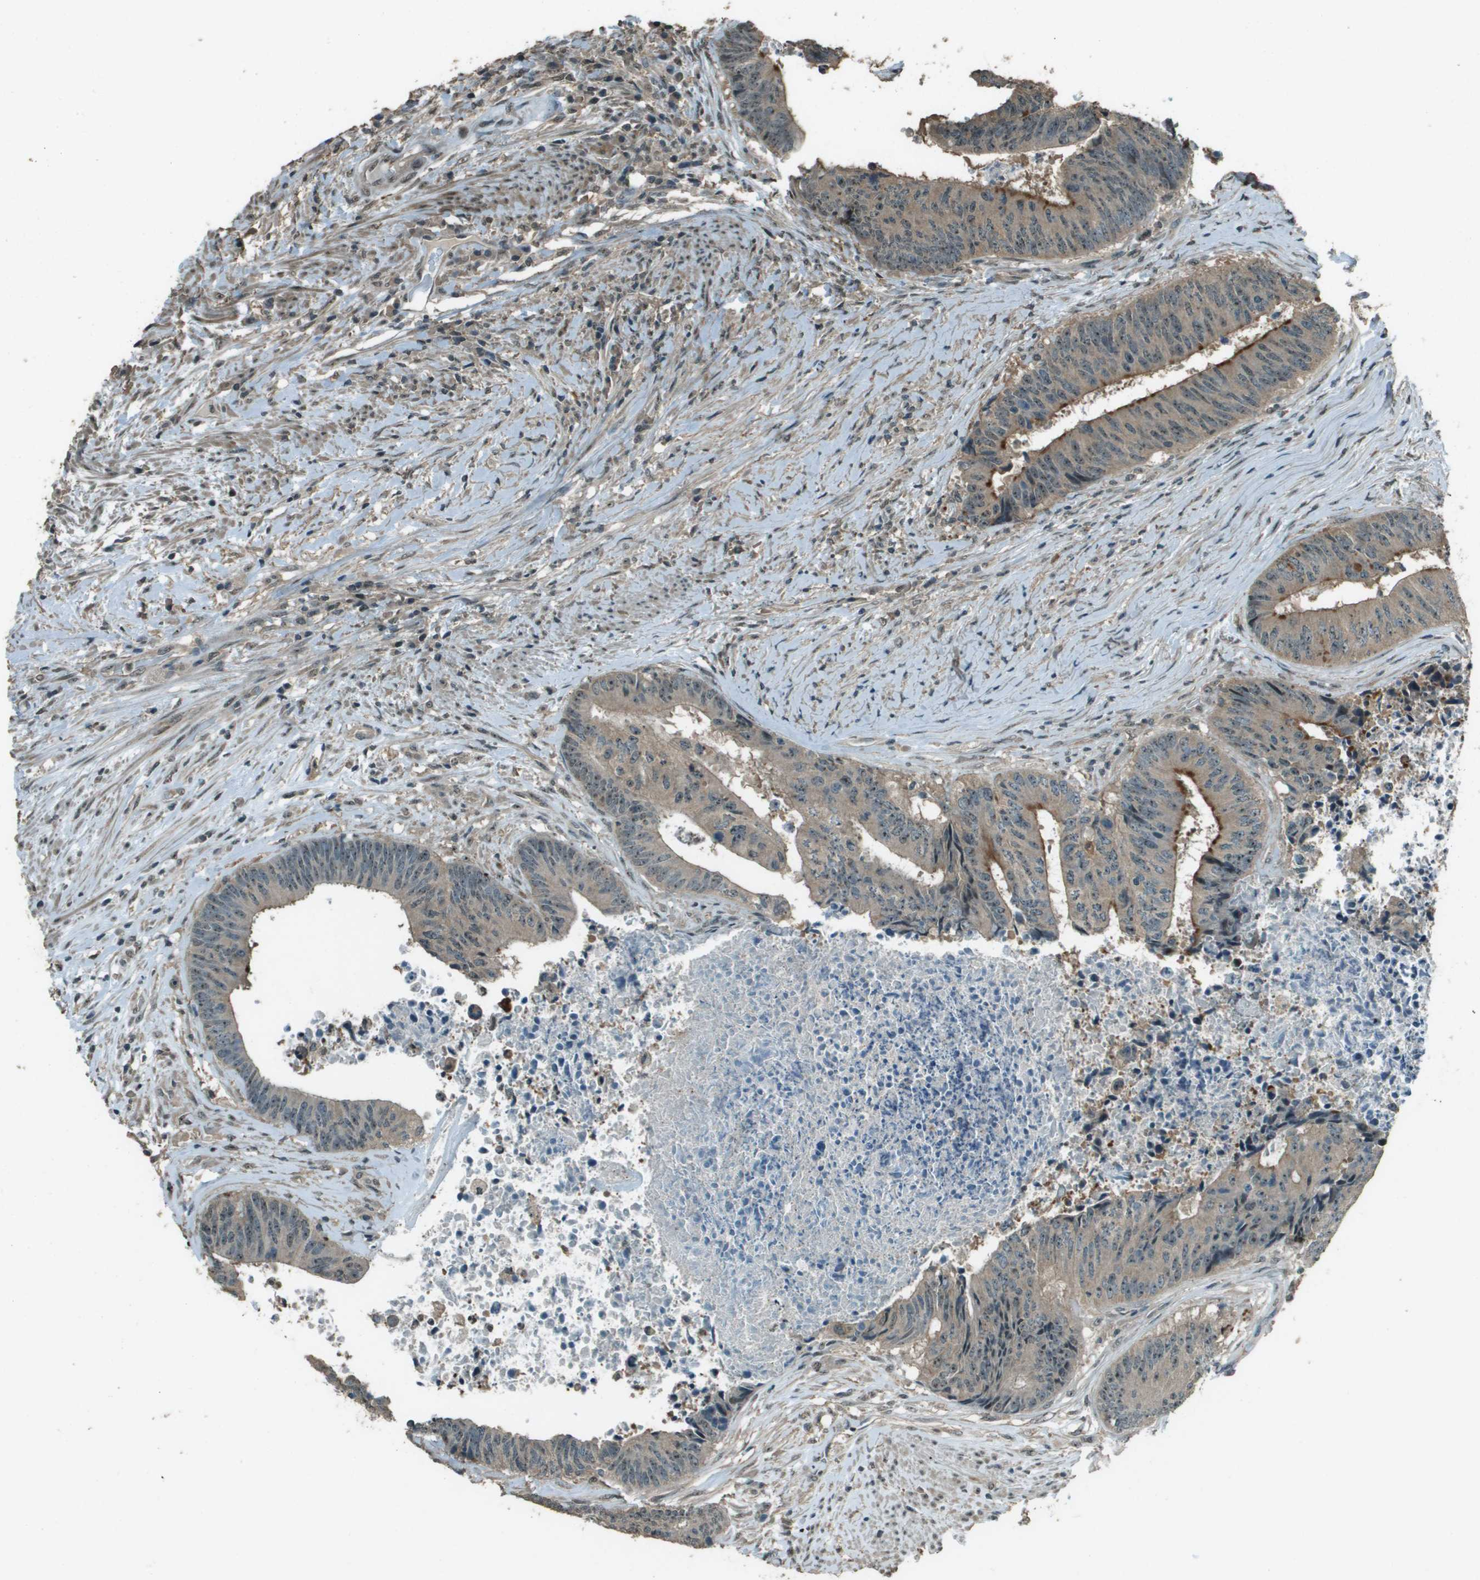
{"staining": {"intensity": "weak", "quantity": ">75%", "location": "cytoplasmic/membranous"}, "tissue": "colorectal cancer", "cell_type": "Tumor cells", "image_type": "cancer", "snomed": [{"axis": "morphology", "description": "Adenocarcinoma, NOS"}, {"axis": "topography", "description": "Rectum"}], "caption": "The photomicrograph demonstrates staining of colorectal cancer, revealing weak cytoplasmic/membranous protein staining (brown color) within tumor cells.", "gene": "SDC3", "patient": {"sex": "male", "age": 72}}